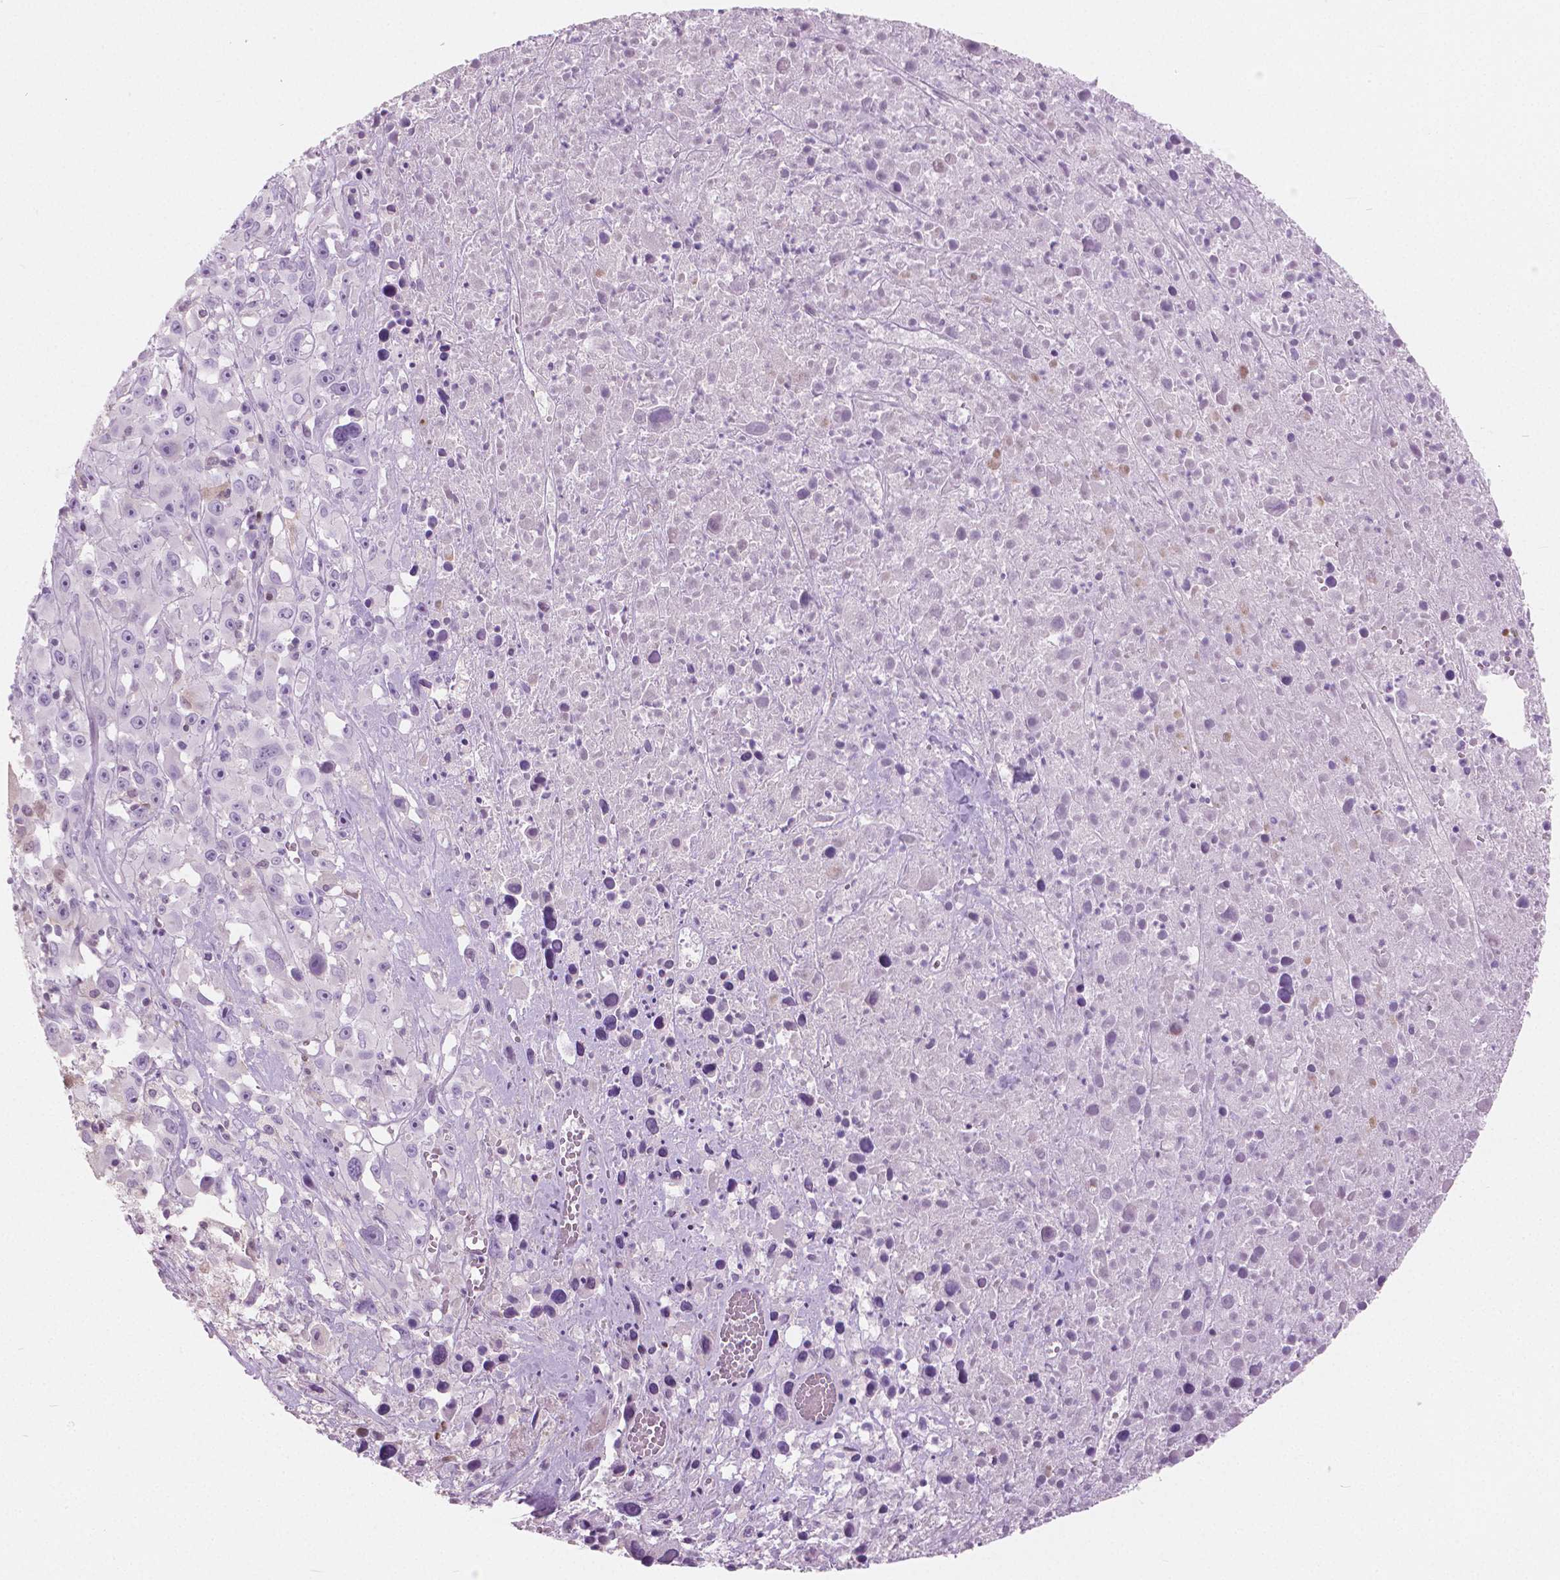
{"staining": {"intensity": "negative", "quantity": "none", "location": "none"}, "tissue": "melanoma", "cell_type": "Tumor cells", "image_type": "cancer", "snomed": [{"axis": "morphology", "description": "Malignant melanoma, Metastatic site"}, {"axis": "topography", "description": "Soft tissue"}], "caption": "This micrograph is of melanoma stained with immunohistochemistry (IHC) to label a protein in brown with the nuclei are counter-stained blue. There is no staining in tumor cells. (DAB (3,3'-diaminobenzidine) immunohistochemistry (IHC) with hematoxylin counter stain).", "gene": "GALM", "patient": {"sex": "male", "age": 50}}